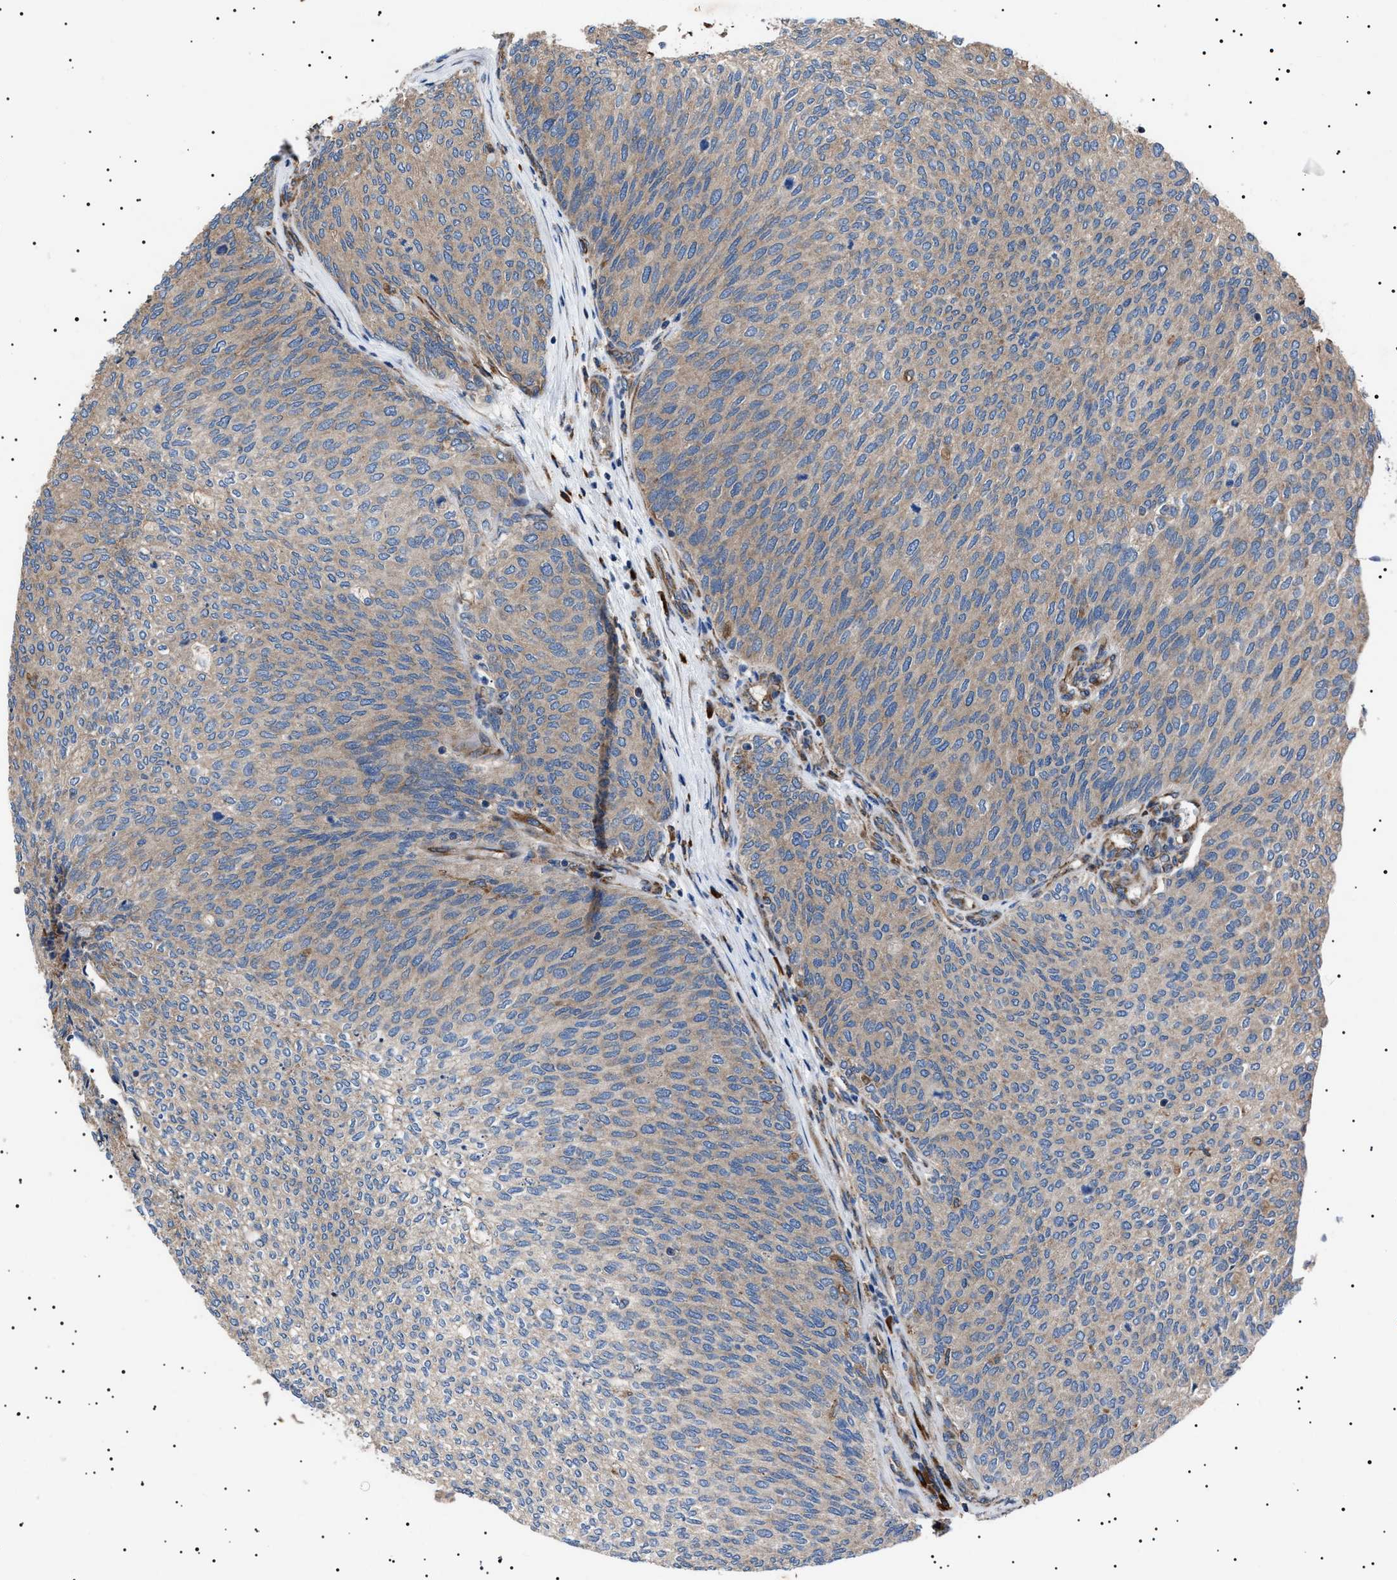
{"staining": {"intensity": "weak", "quantity": "25%-75%", "location": "cytoplasmic/membranous"}, "tissue": "urothelial cancer", "cell_type": "Tumor cells", "image_type": "cancer", "snomed": [{"axis": "morphology", "description": "Urothelial carcinoma, Low grade"}, {"axis": "topography", "description": "Urinary bladder"}], "caption": "Immunohistochemical staining of human urothelial cancer exhibits low levels of weak cytoplasmic/membranous protein expression in about 25%-75% of tumor cells.", "gene": "TOP1MT", "patient": {"sex": "female", "age": 79}}